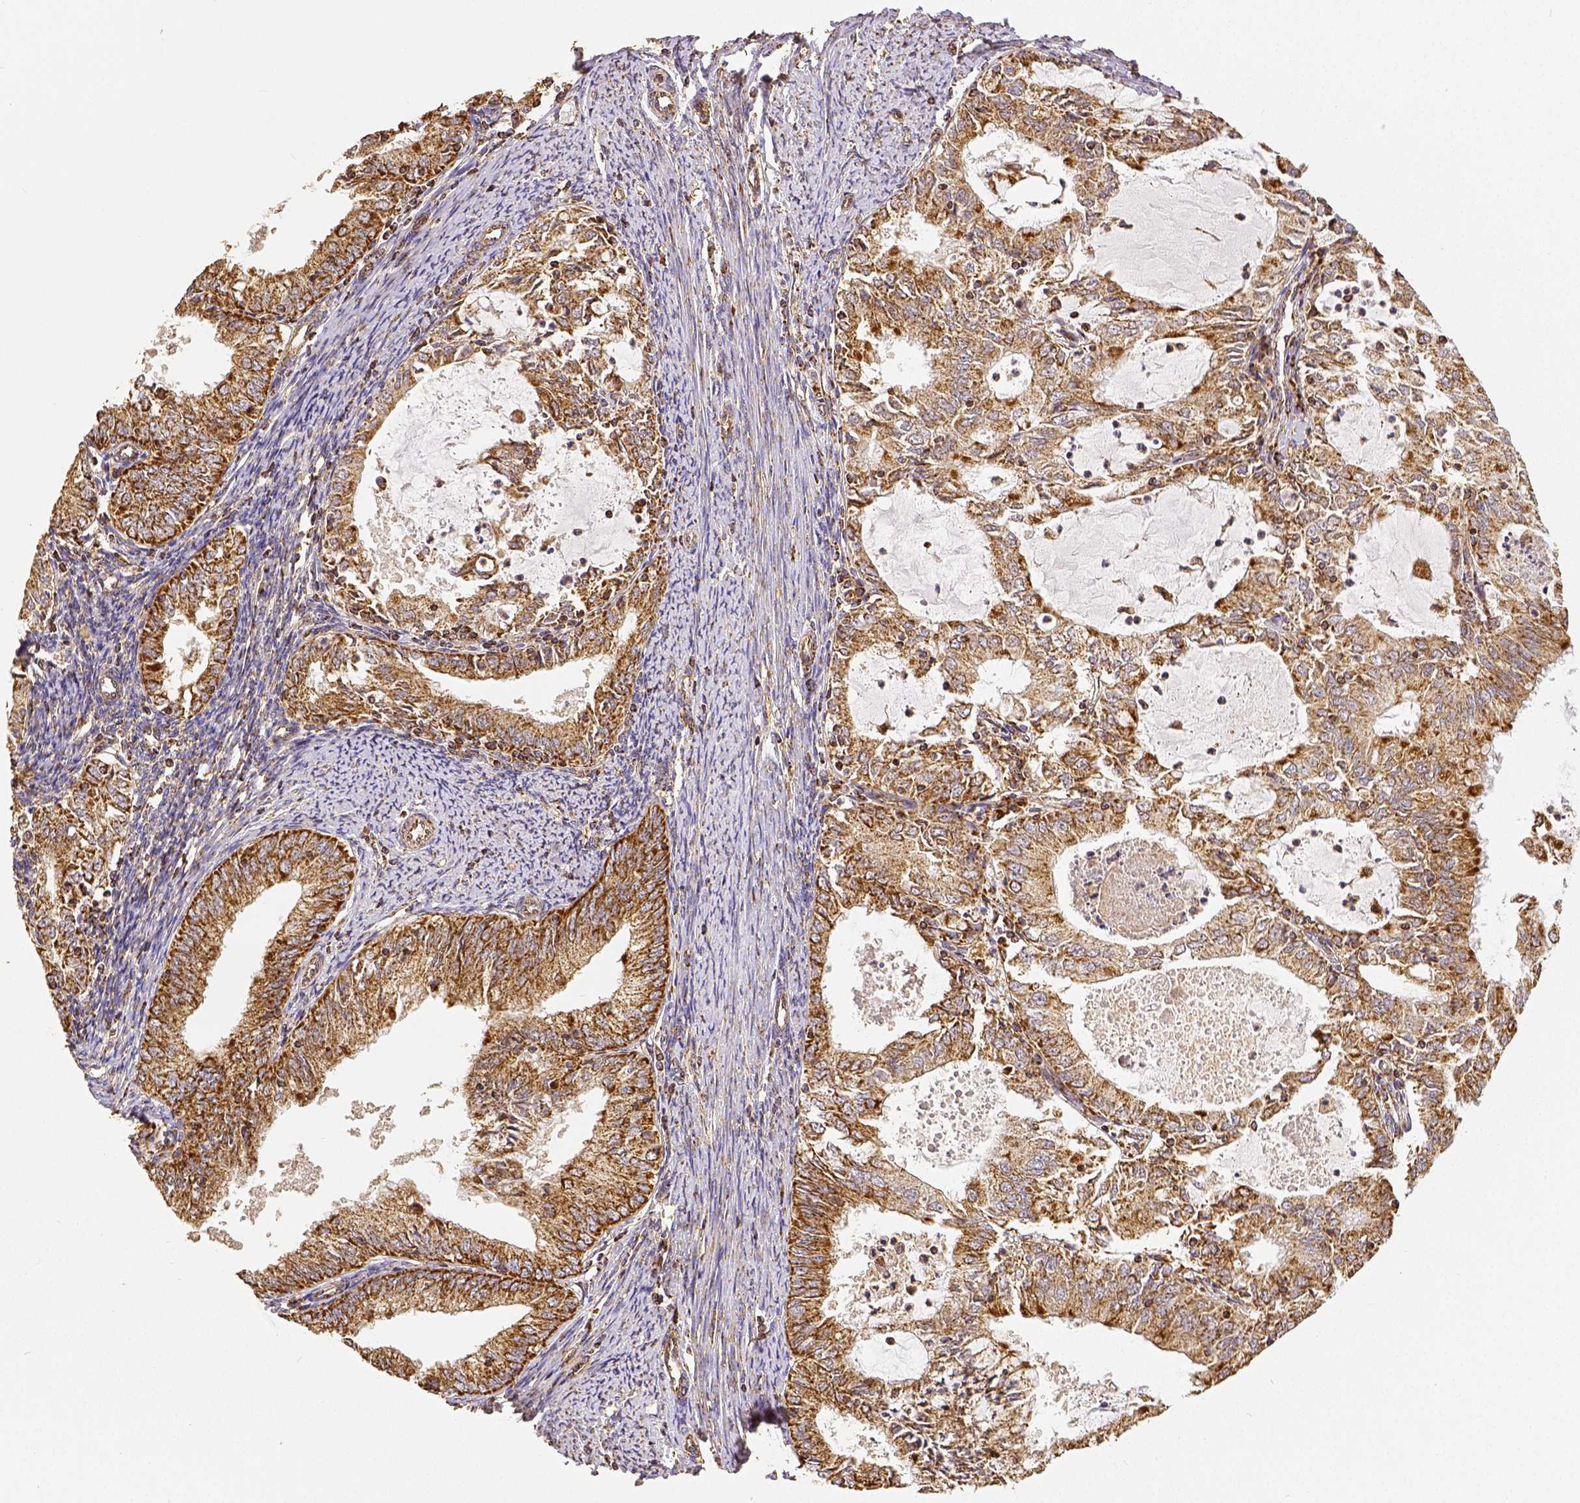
{"staining": {"intensity": "moderate", "quantity": ">75%", "location": "cytoplasmic/membranous"}, "tissue": "endometrial cancer", "cell_type": "Tumor cells", "image_type": "cancer", "snomed": [{"axis": "morphology", "description": "Adenocarcinoma, NOS"}, {"axis": "topography", "description": "Endometrium"}], "caption": "Immunohistochemistry (IHC) of human adenocarcinoma (endometrial) exhibits medium levels of moderate cytoplasmic/membranous staining in about >75% of tumor cells.", "gene": "SDHB", "patient": {"sex": "female", "age": 57}}